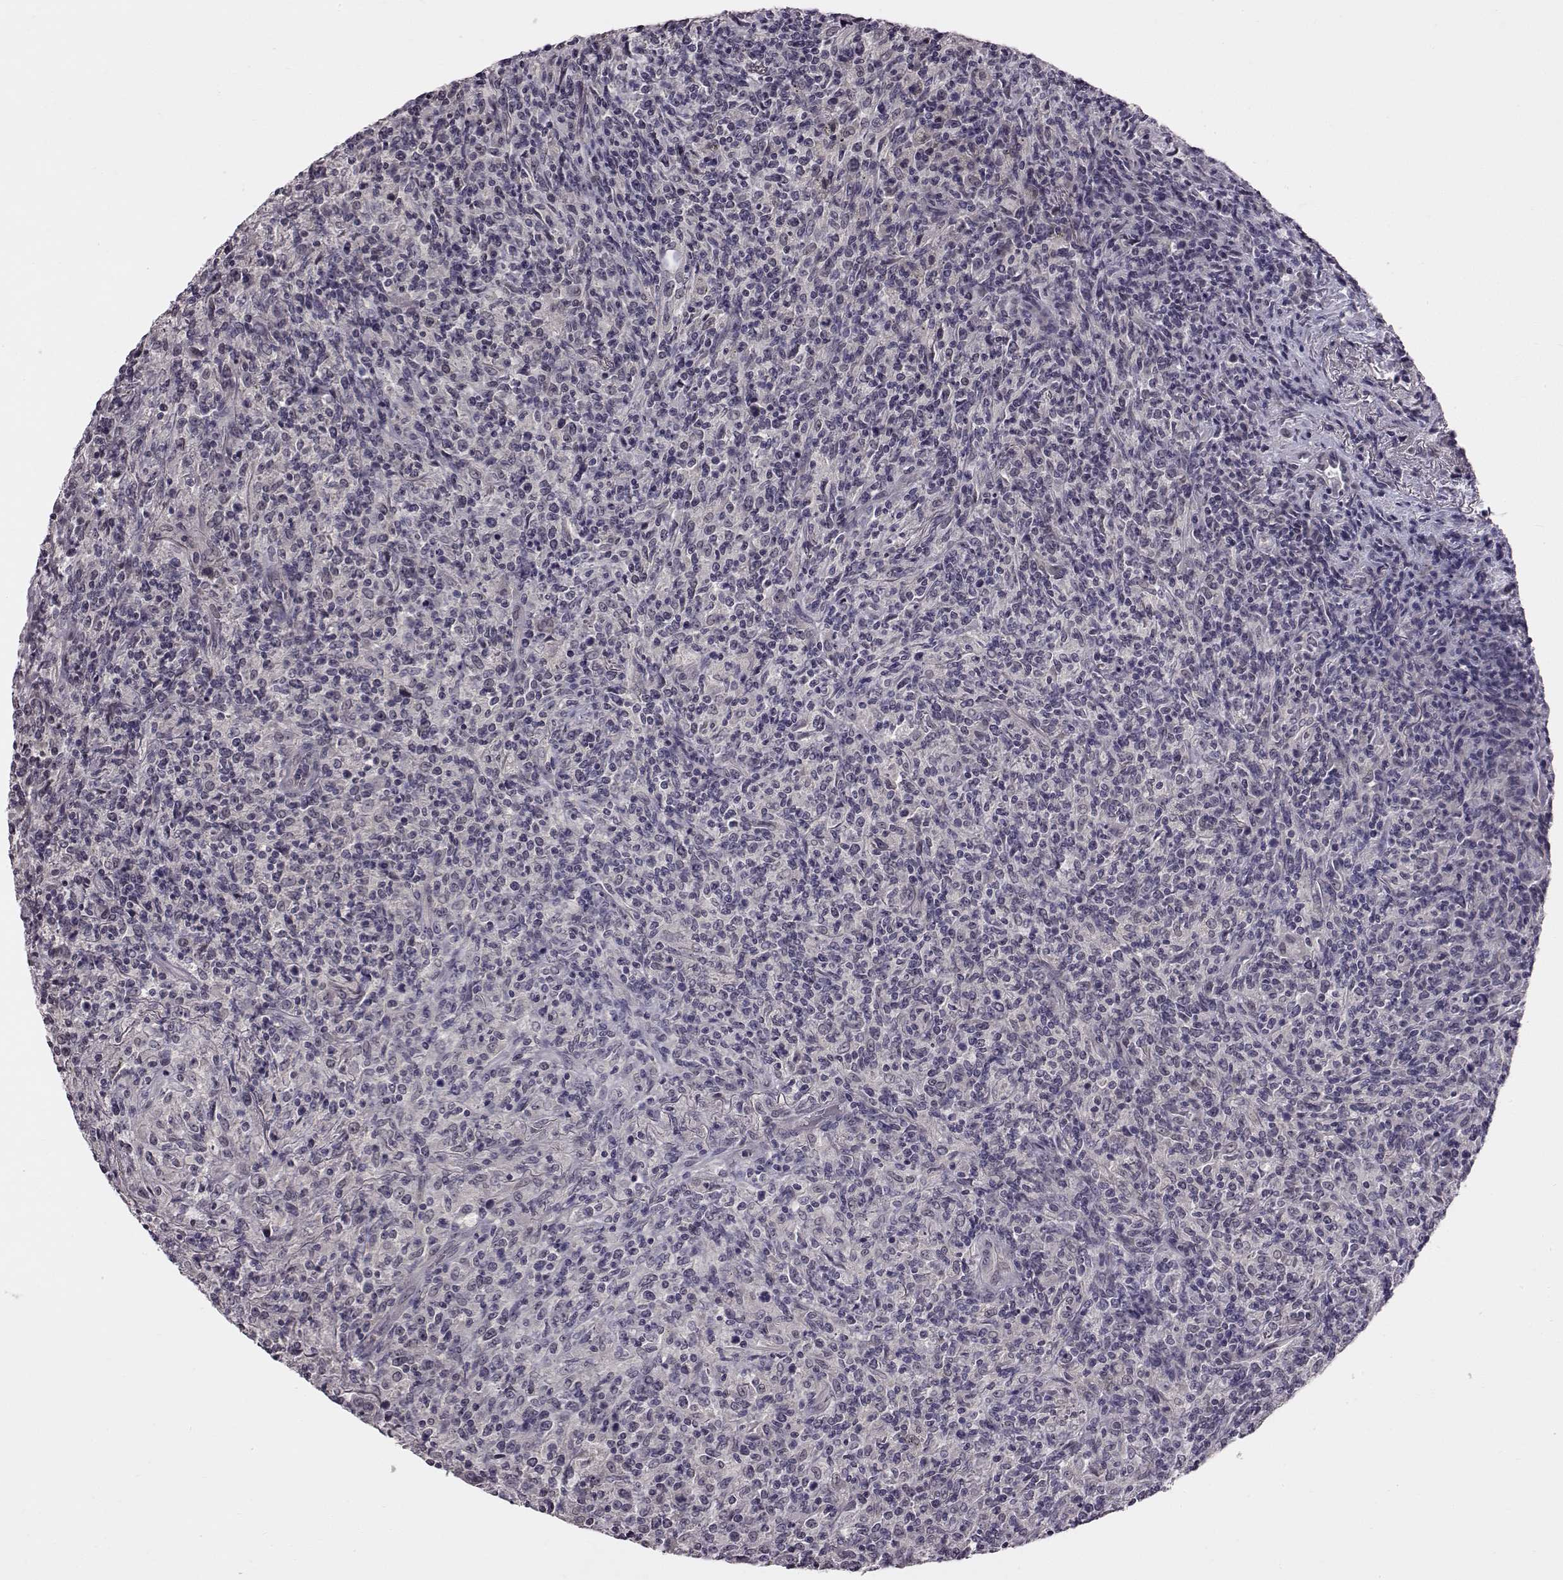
{"staining": {"intensity": "negative", "quantity": "none", "location": "none"}, "tissue": "lymphoma", "cell_type": "Tumor cells", "image_type": "cancer", "snomed": [{"axis": "morphology", "description": "Malignant lymphoma, non-Hodgkin's type, High grade"}, {"axis": "topography", "description": "Lung"}], "caption": "High magnification brightfield microscopy of lymphoma stained with DAB (3,3'-diaminobenzidine) (brown) and counterstained with hematoxylin (blue): tumor cells show no significant staining.", "gene": "C10orf62", "patient": {"sex": "male", "age": 79}}